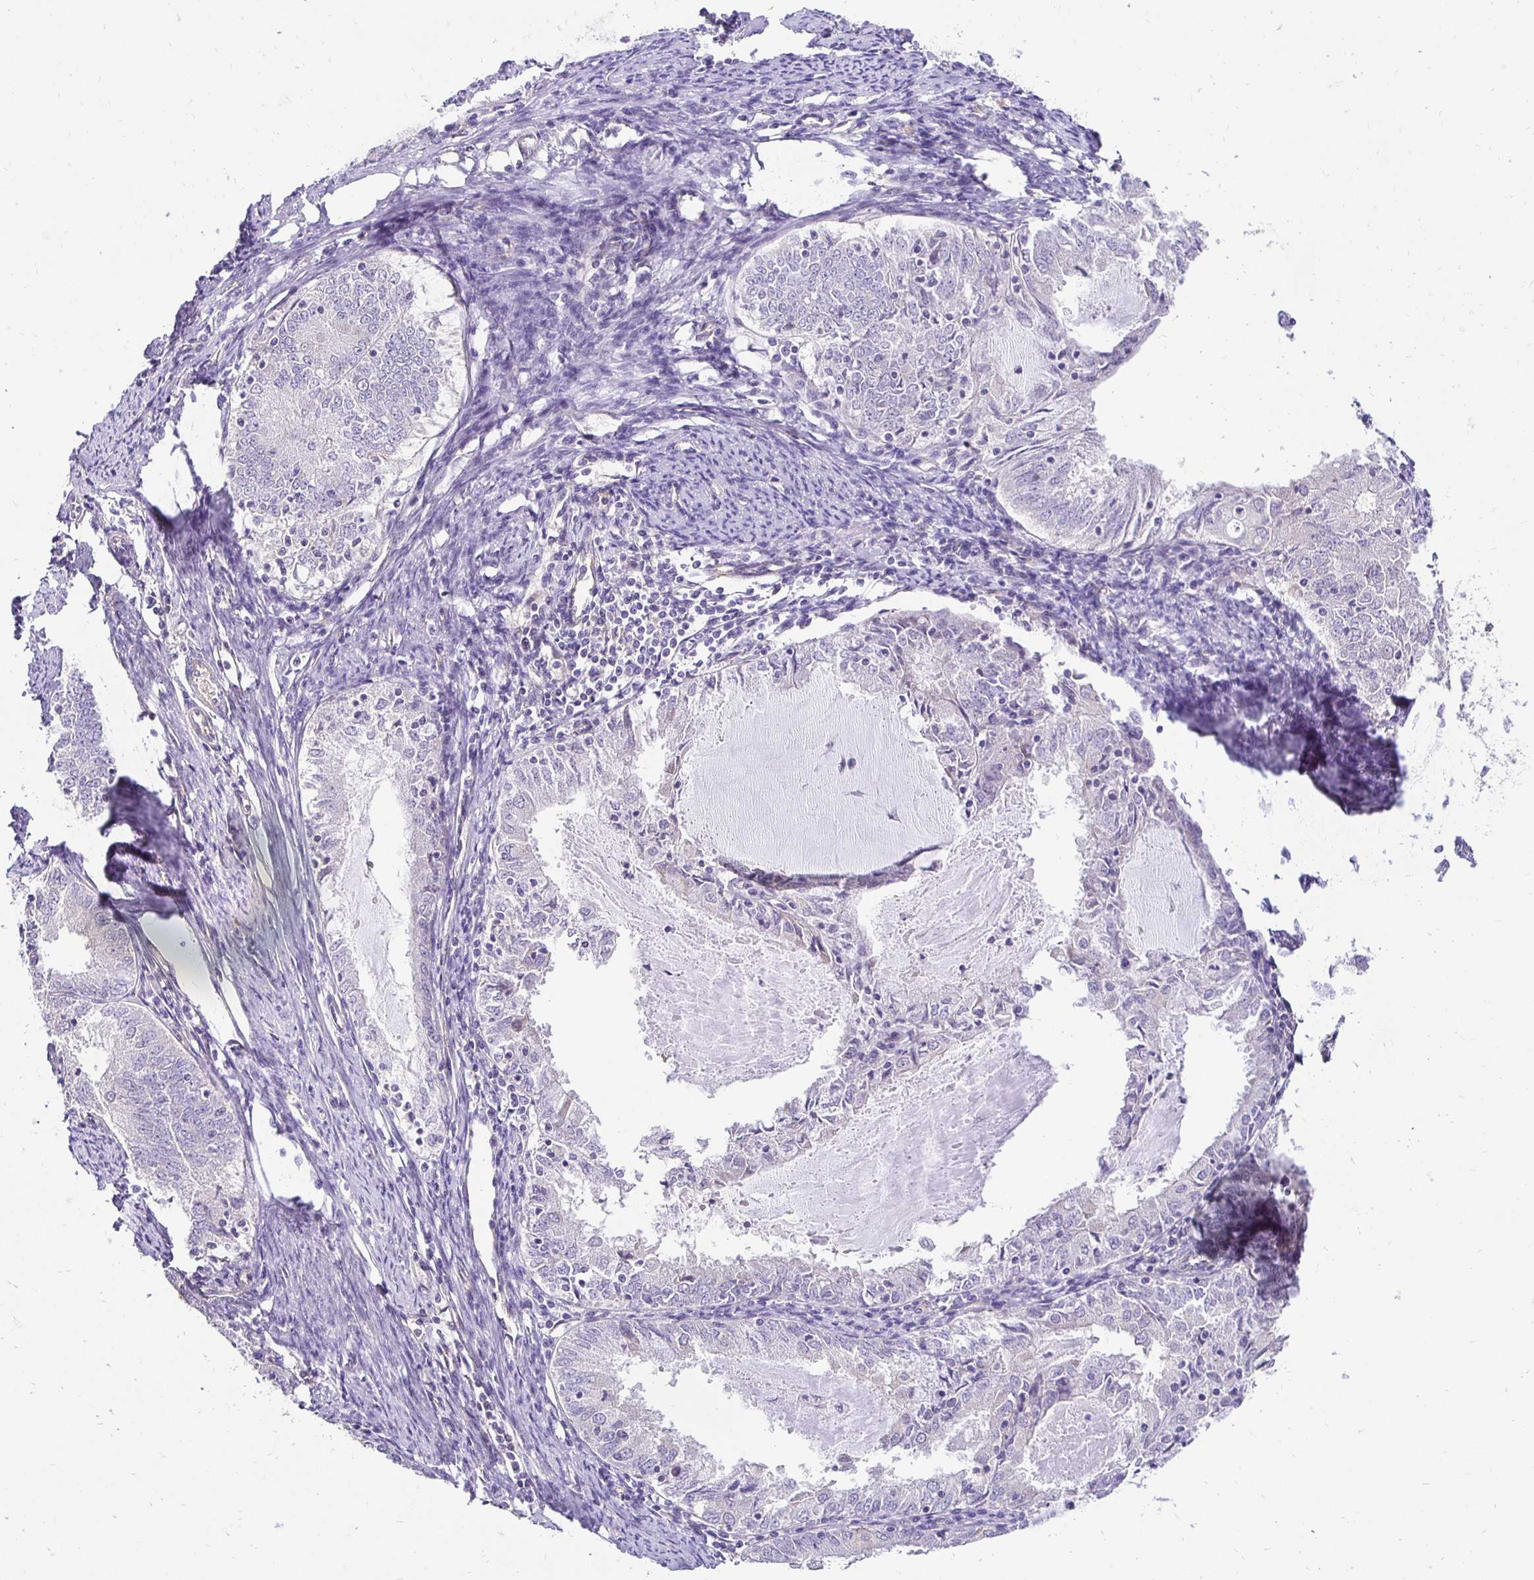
{"staining": {"intensity": "negative", "quantity": "none", "location": "none"}, "tissue": "endometrial cancer", "cell_type": "Tumor cells", "image_type": "cancer", "snomed": [{"axis": "morphology", "description": "Adenocarcinoma, NOS"}, {"axis": "topography", "description": "Endometrium"}], "caption": "Immunohistochemistry (IHC) histopathology image of neoplastic tissue: human endometrial cancer (adenocarcinoma) stained with DAB reveals no significant protein positivity in tumor cells. The staining is performed using DAB brown chromogen with nuclei counter-stained in using hematoxylin.", "gene": "SLC9A1", "patient": {"sex": "female", "age": 57}}